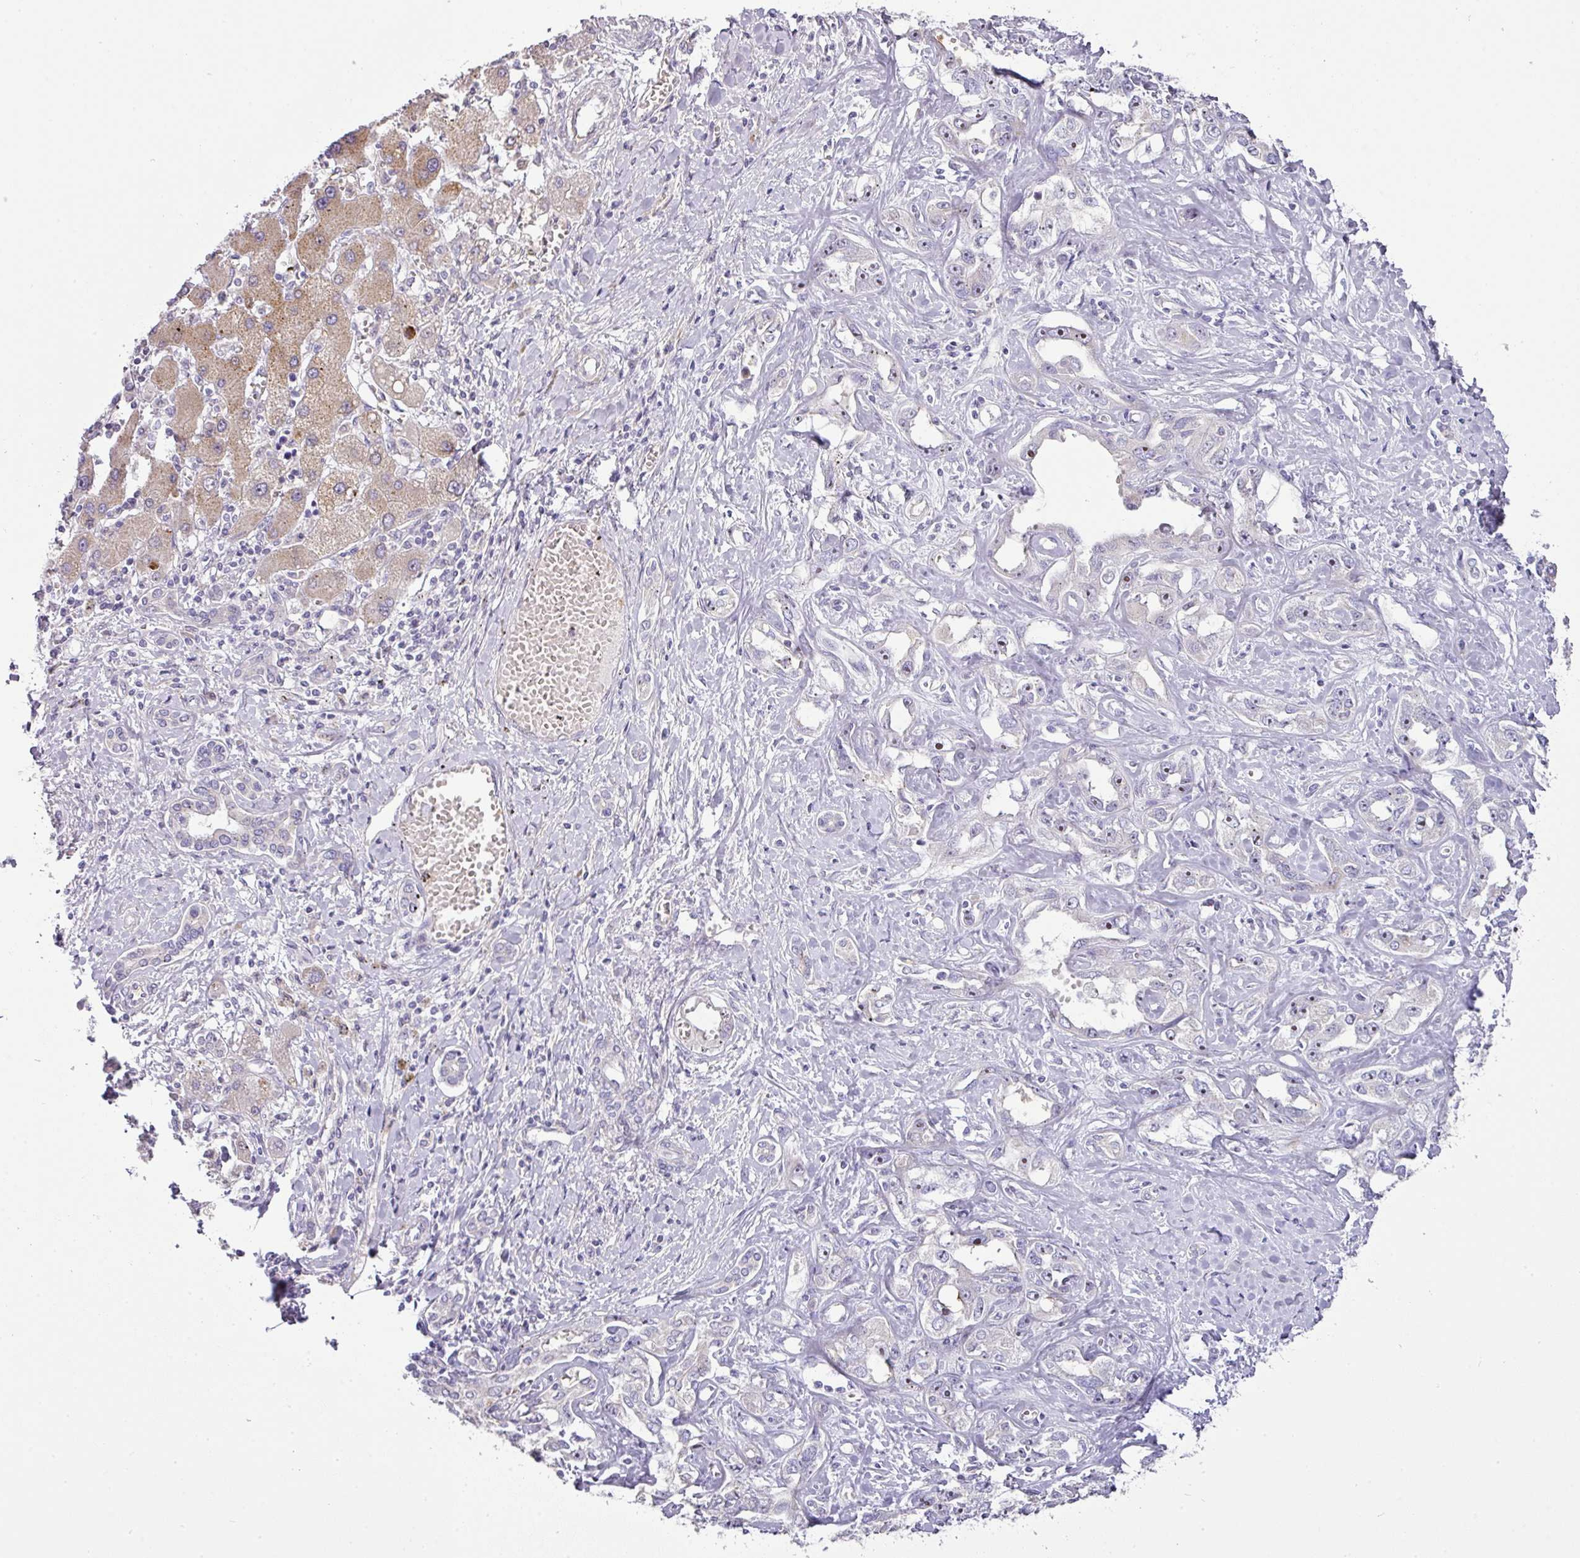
{"staining": {"intensity": "moderate", "quantity": "<25%", "location": "cytoplasmic/membranous,nuclear"}, "tissue": "liver cancer", "cell_type": "Tumor cells", "image_type": "cancer", "snomed": [{"axis": "morphology", "description": "Cholangiocarcinoma"}, {"axis": "topography", "description": "Liver"}], "caption": "A histopathology image of human liver cholangiocarcinoma stained for a protein displays moderate cytoplasmic/membranous and nuclear brown staining in tumor cells.", "gene": "ATP6V1F", "patient": {"sex": "male", "age": 59}}